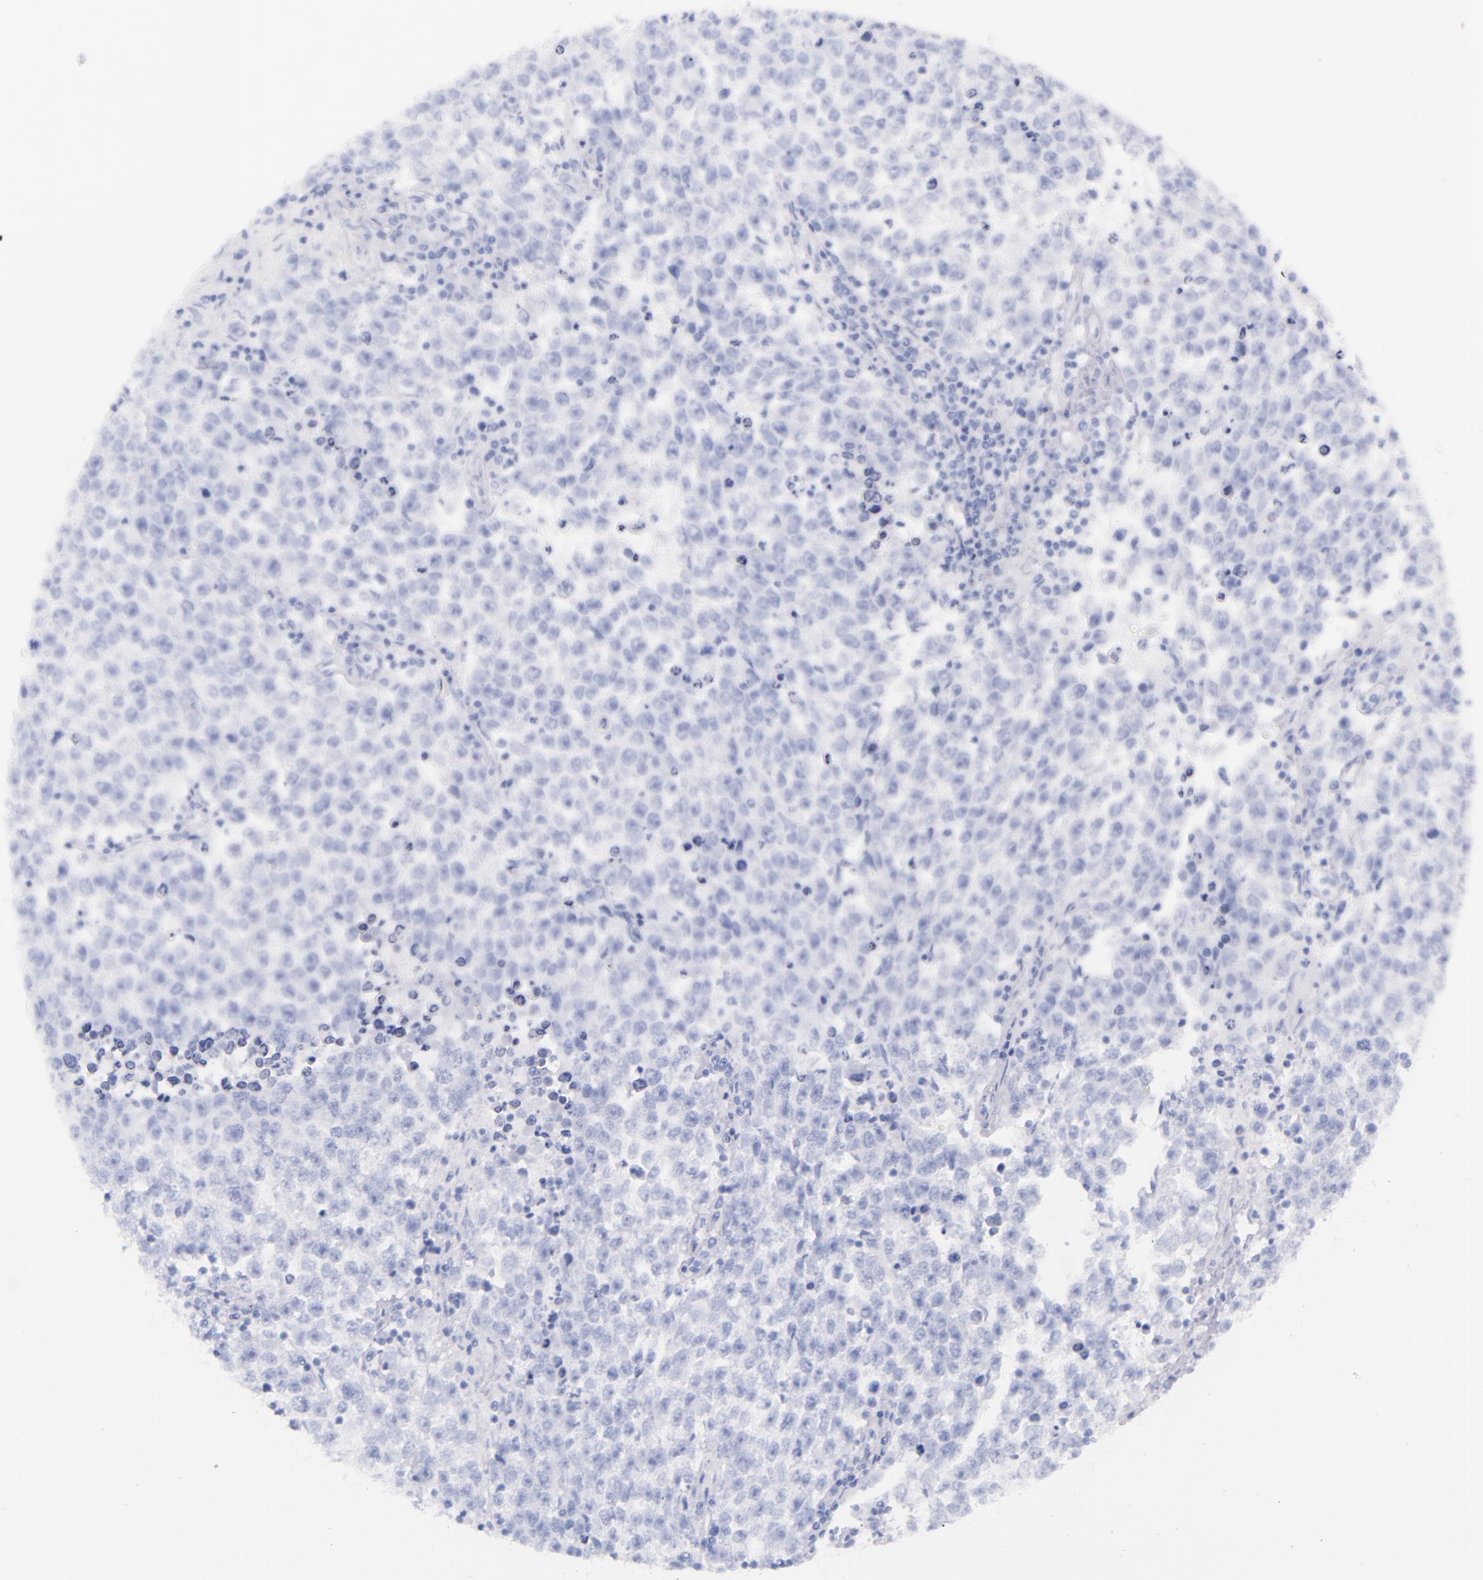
{"staining": {"intensity": "negative", "quantity": "none", "location": "none"}, "tissue": "testis cancer", "cell_type": "Tumor cells", "image_type": "cancer", "snomed": [{"axis": "morphology", "description": "Seminoma, NOS"}, {"axis": "topography", "description": "Testis"}], "caption": "Image shows no protein positivity in tumor cells of testis cancer tissue. (Immunohistochemistry (ihc), brightfield microscopy, high magnification).", "gene": "SFTPB", "patient": {"sex": "male", "age": 36}}